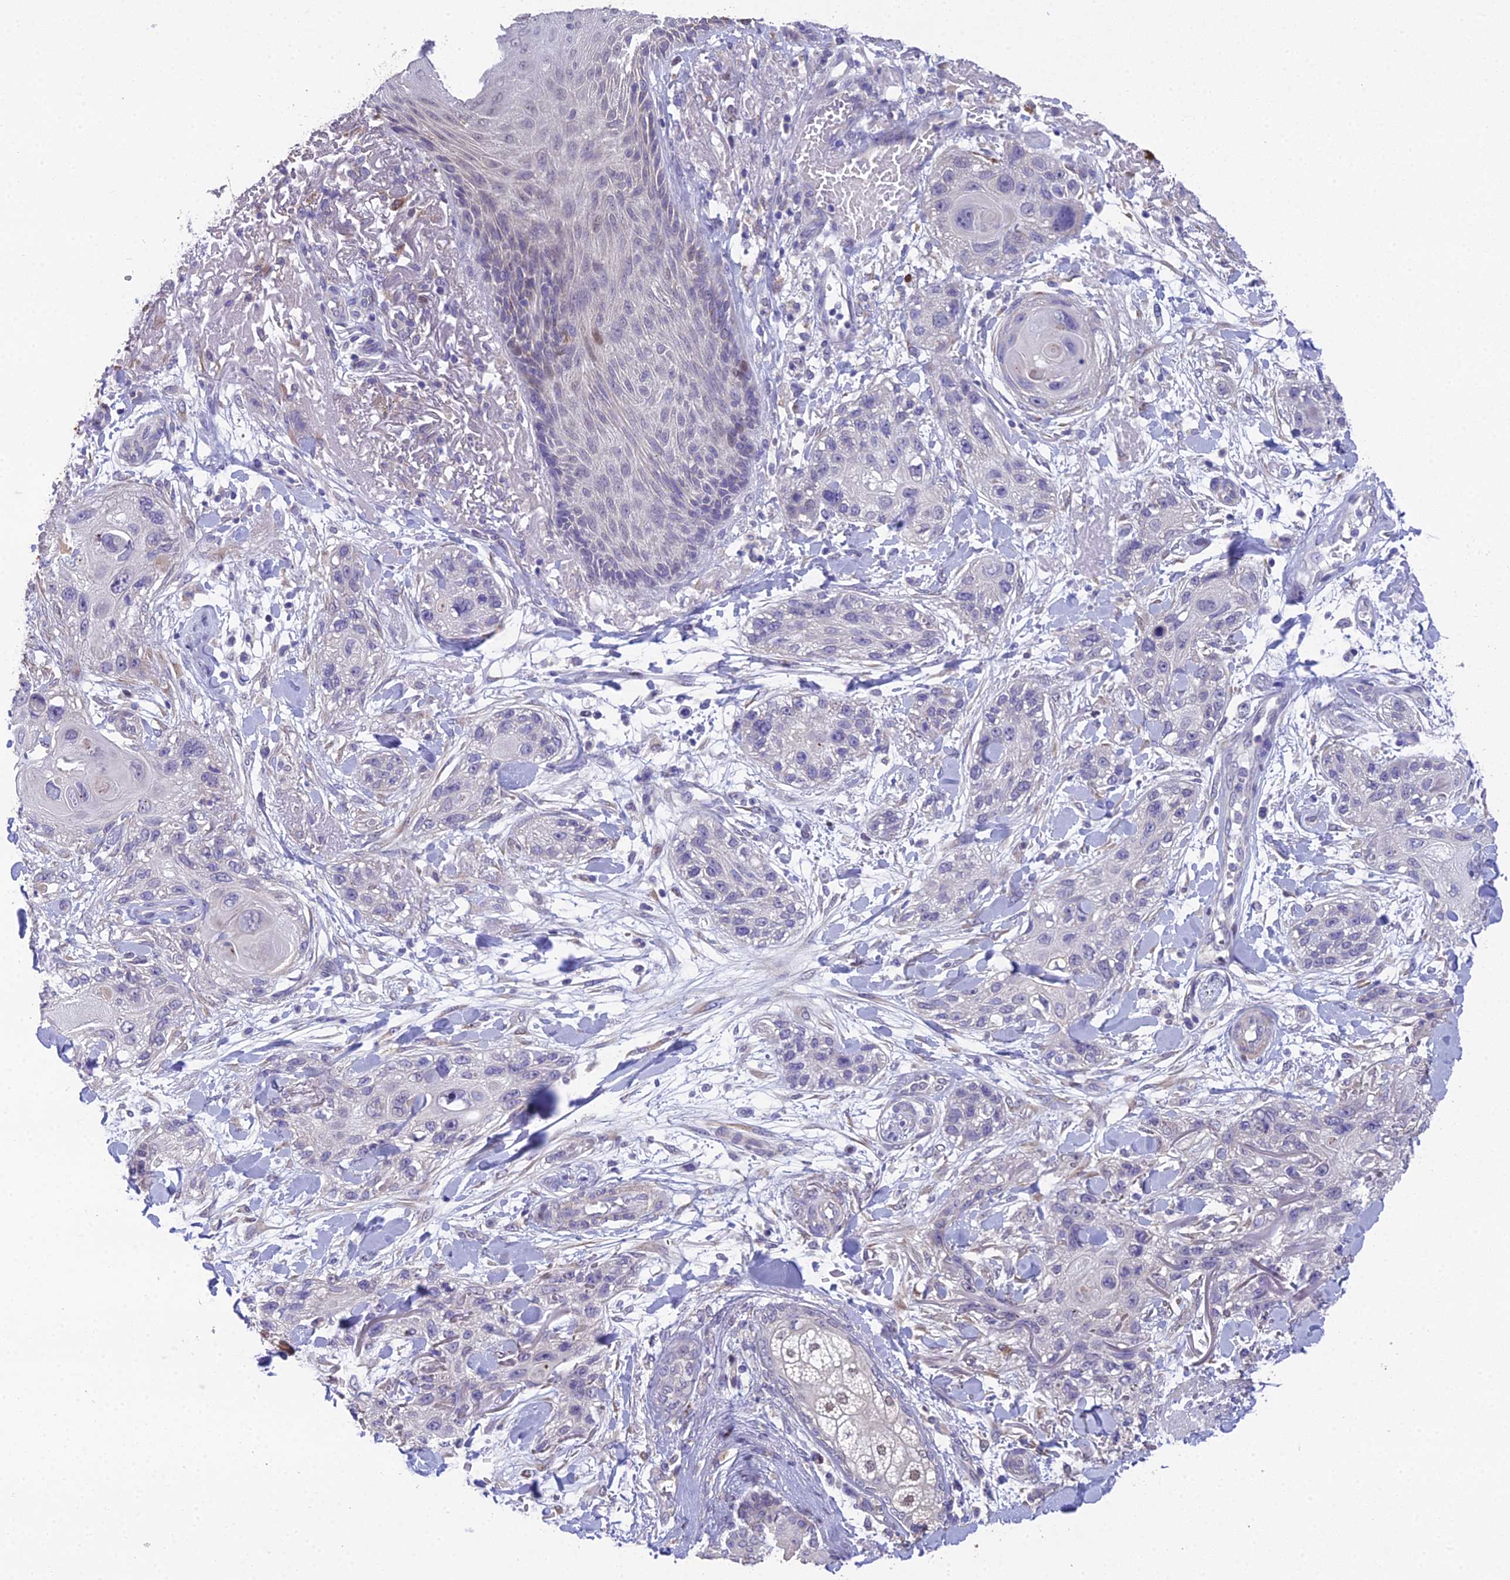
{"staining": {"intensity": "negative", "quantity": "none", "location": "none"}, "tissue": "skin cancer", "cell_type": "Tumor cells", "image_type": "cancer", "snomed": [{"axis": "morphology", "description": "Normal tissue, NOS"}, {"axis": "morphology", "description": "Squamous cell carcinoma, NOS"}, {"axis": "topography", "description": "Skin"}], "caption": "Human skin squamous cell carcinoma stained for a protein using IHC shows no staining in tumor cells.", "gene": "PUS10", "patient": {"sex": "male", "age": 72}}